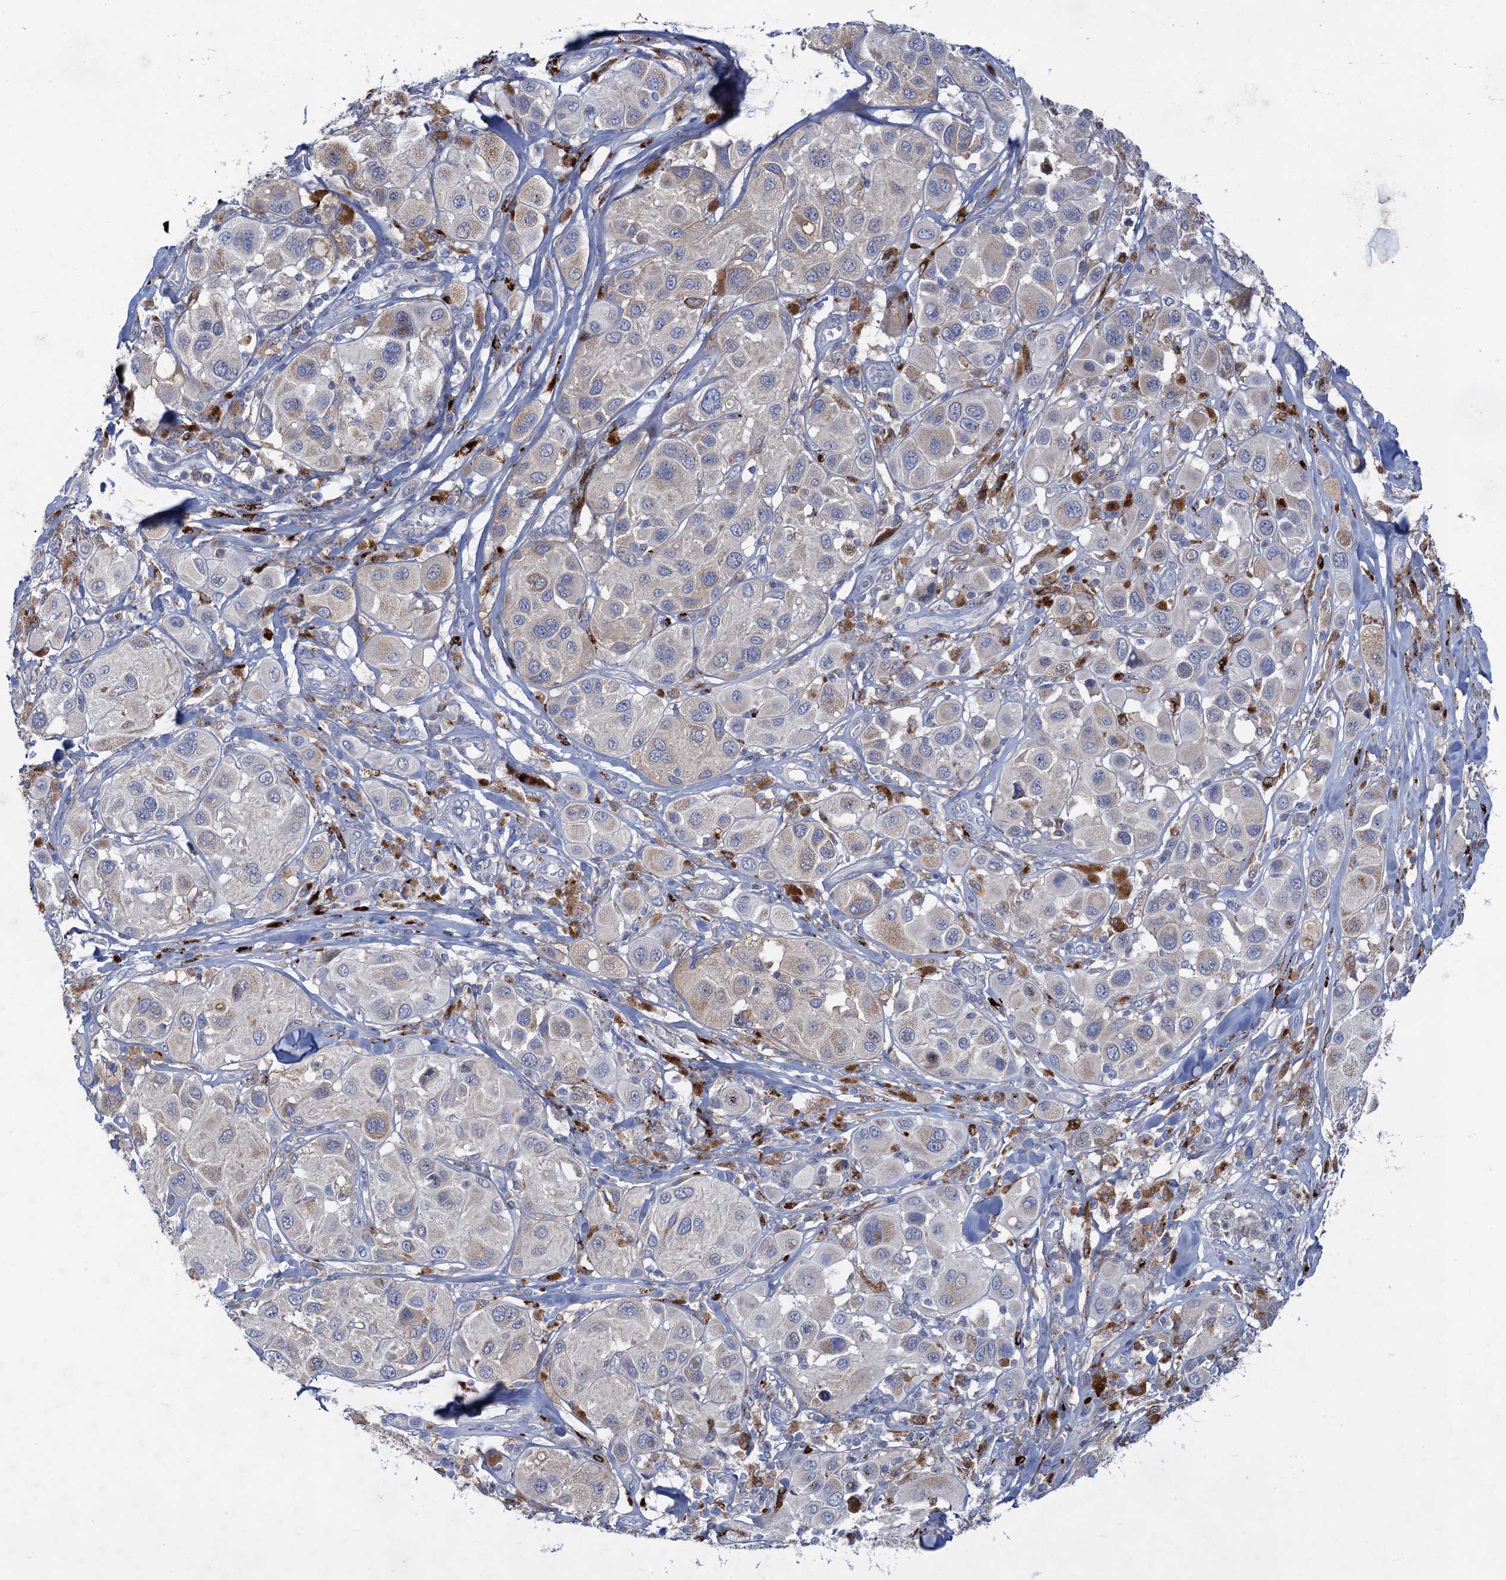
{"staining": {"intensity": "negative", "quantity": "none", "location": "none"}, "tissue": "melanoma", "cell_type": "Tumor cells", "image_type": "cancer", "snomed": [{"axis": "morphology", "description": "Malignant melanoma, Metastatic site"}, {"axis": "topography", "description": "Skin"}], "caption": "Protein analysis of malignant melanoma (metastatic site) exhibits no significant expression in tumor cells.", "gene": "ANKS3", "patient": {"sex": "male", "age": 41}}